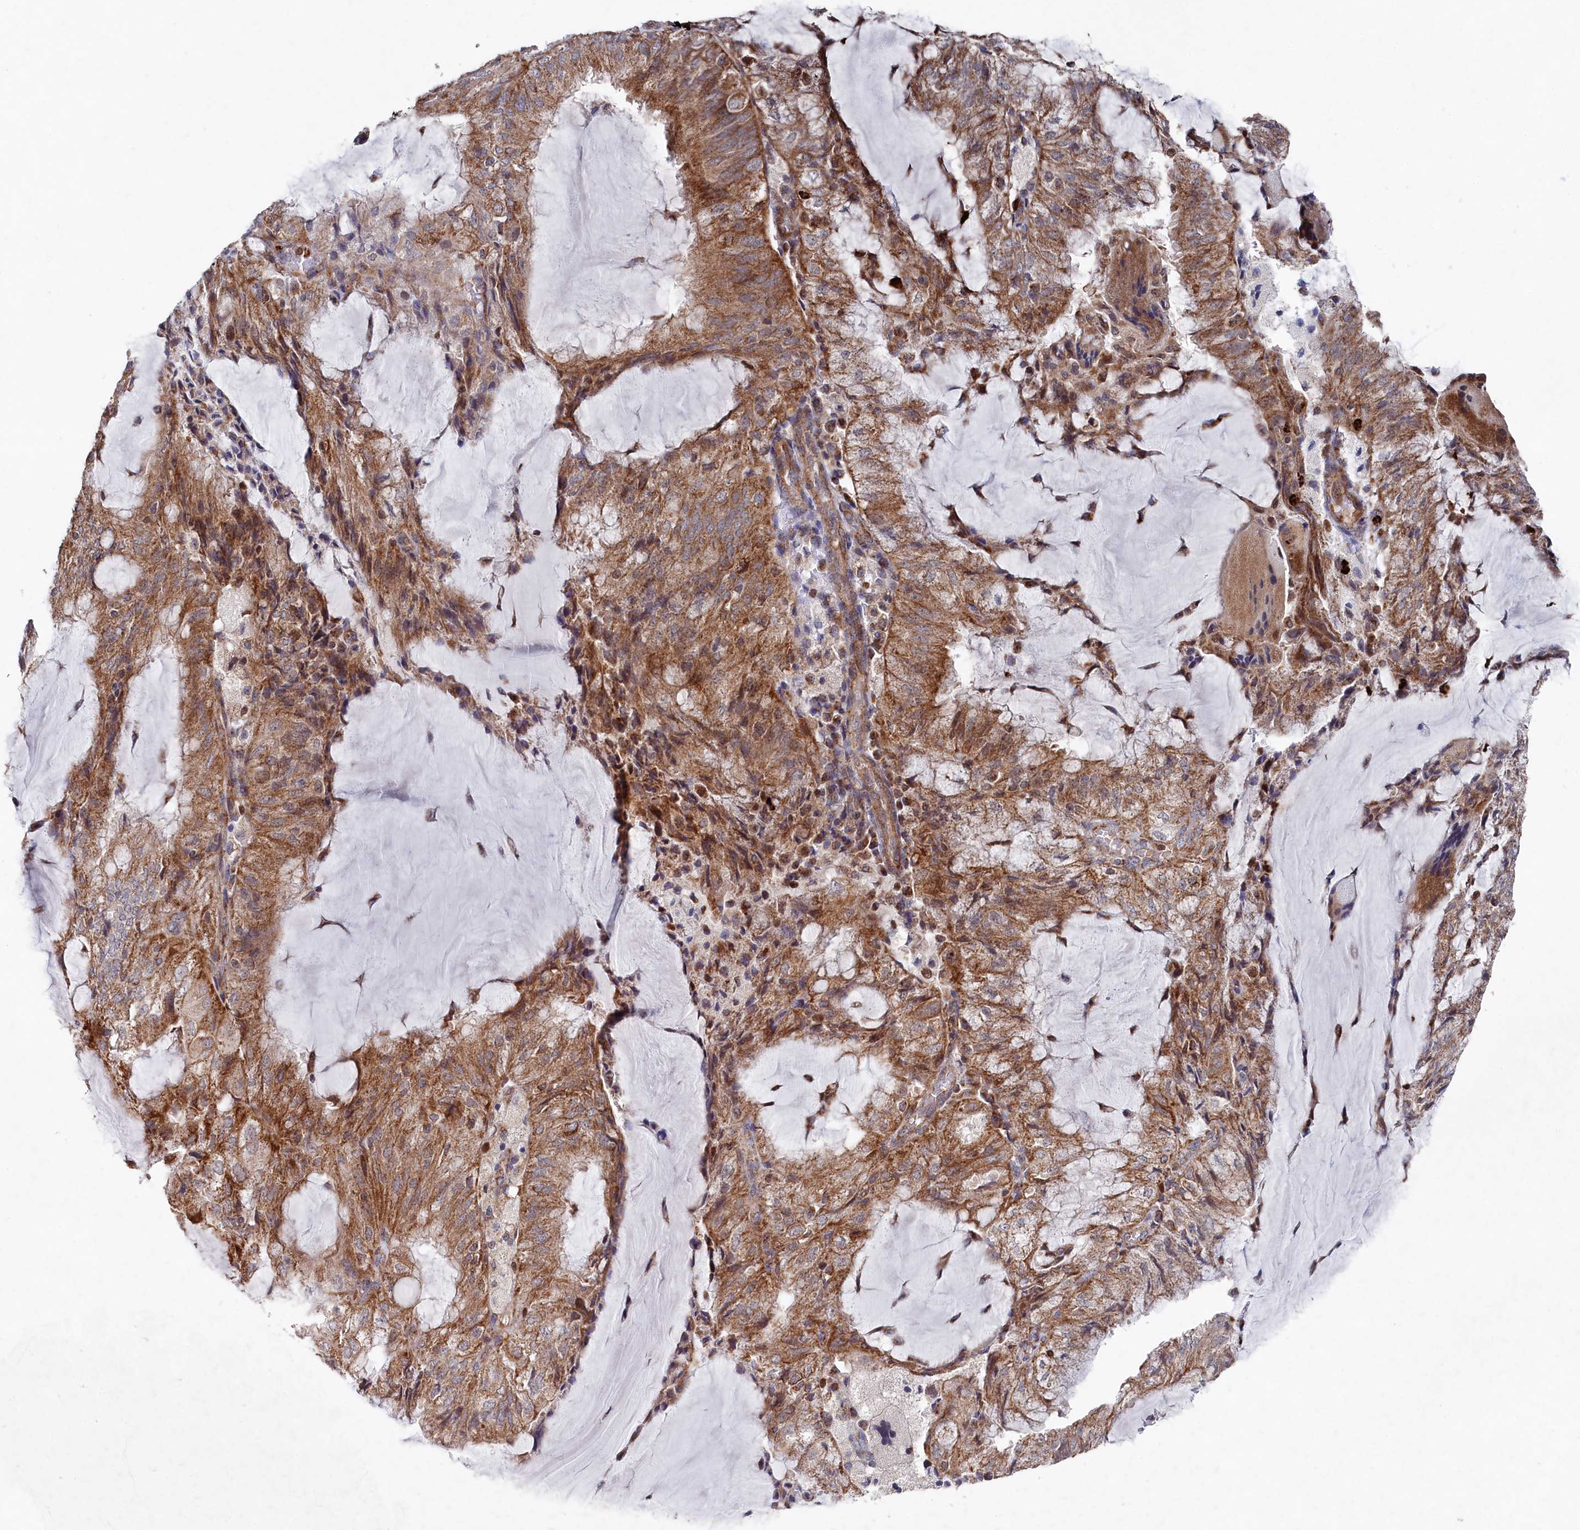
{"staining": {"intensity": "moderate", "quantity": ">75%", "location": "cytoplasmic/membranous"}, "tissue": "endometrial cancer", "cell_type": "Tumor cells", "image_type": "cancer", "snomed": [{"axis": "morphology", "description": "Adenocarcinoma, NOS"}, {"axis": "topography", "description": "Endometrium"}], "caption": "Adenocarcinoma (endometrial) stained for a protein shows moderate cytoplasmic/membranous positivity in tumor cells.", "gene": "CHCHD1", "patient": {"sex": "female", "age": 81}}